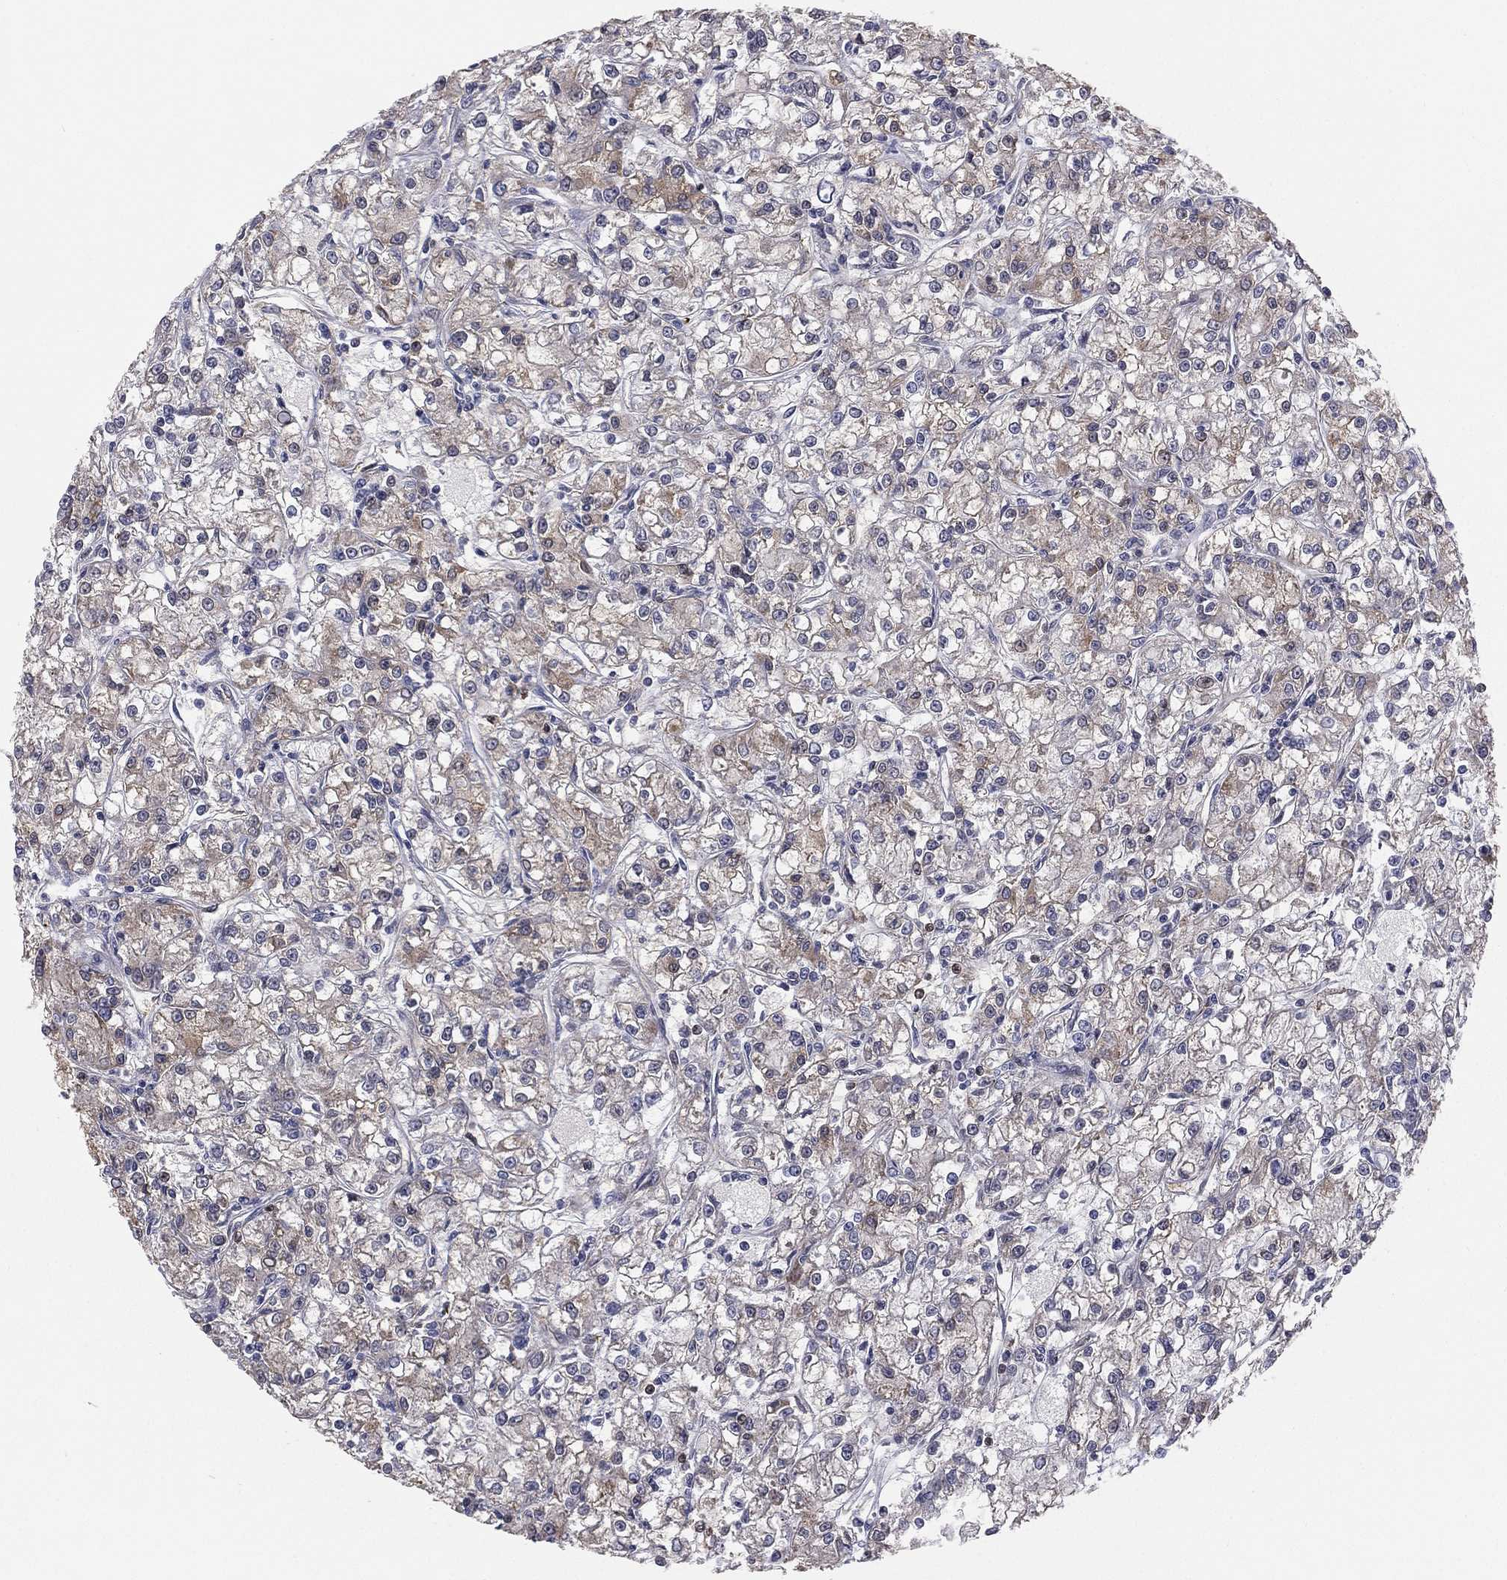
{"staining": {"intensity": "weak", "quantity": "<25%", "location": "cytoplasmic/membranous"}, "tissue": "renal cancer", "cell_type": "Tumor cells", "image_type": "cancer", "snomed": [{"axis": "morphology", "description": "Adenocarcinoma, NOS"}, {"axis": "topography", "description": "Kidney"}], "caption": "Immunohistochemistry (IHC) micrograph of neoplastic tissue: human renal adenocarcinoma stained with DAB displays no significant protein positivity in tumor cells.", "gene": "DMKN", "patient": {"sex": "female", "age": 59}}